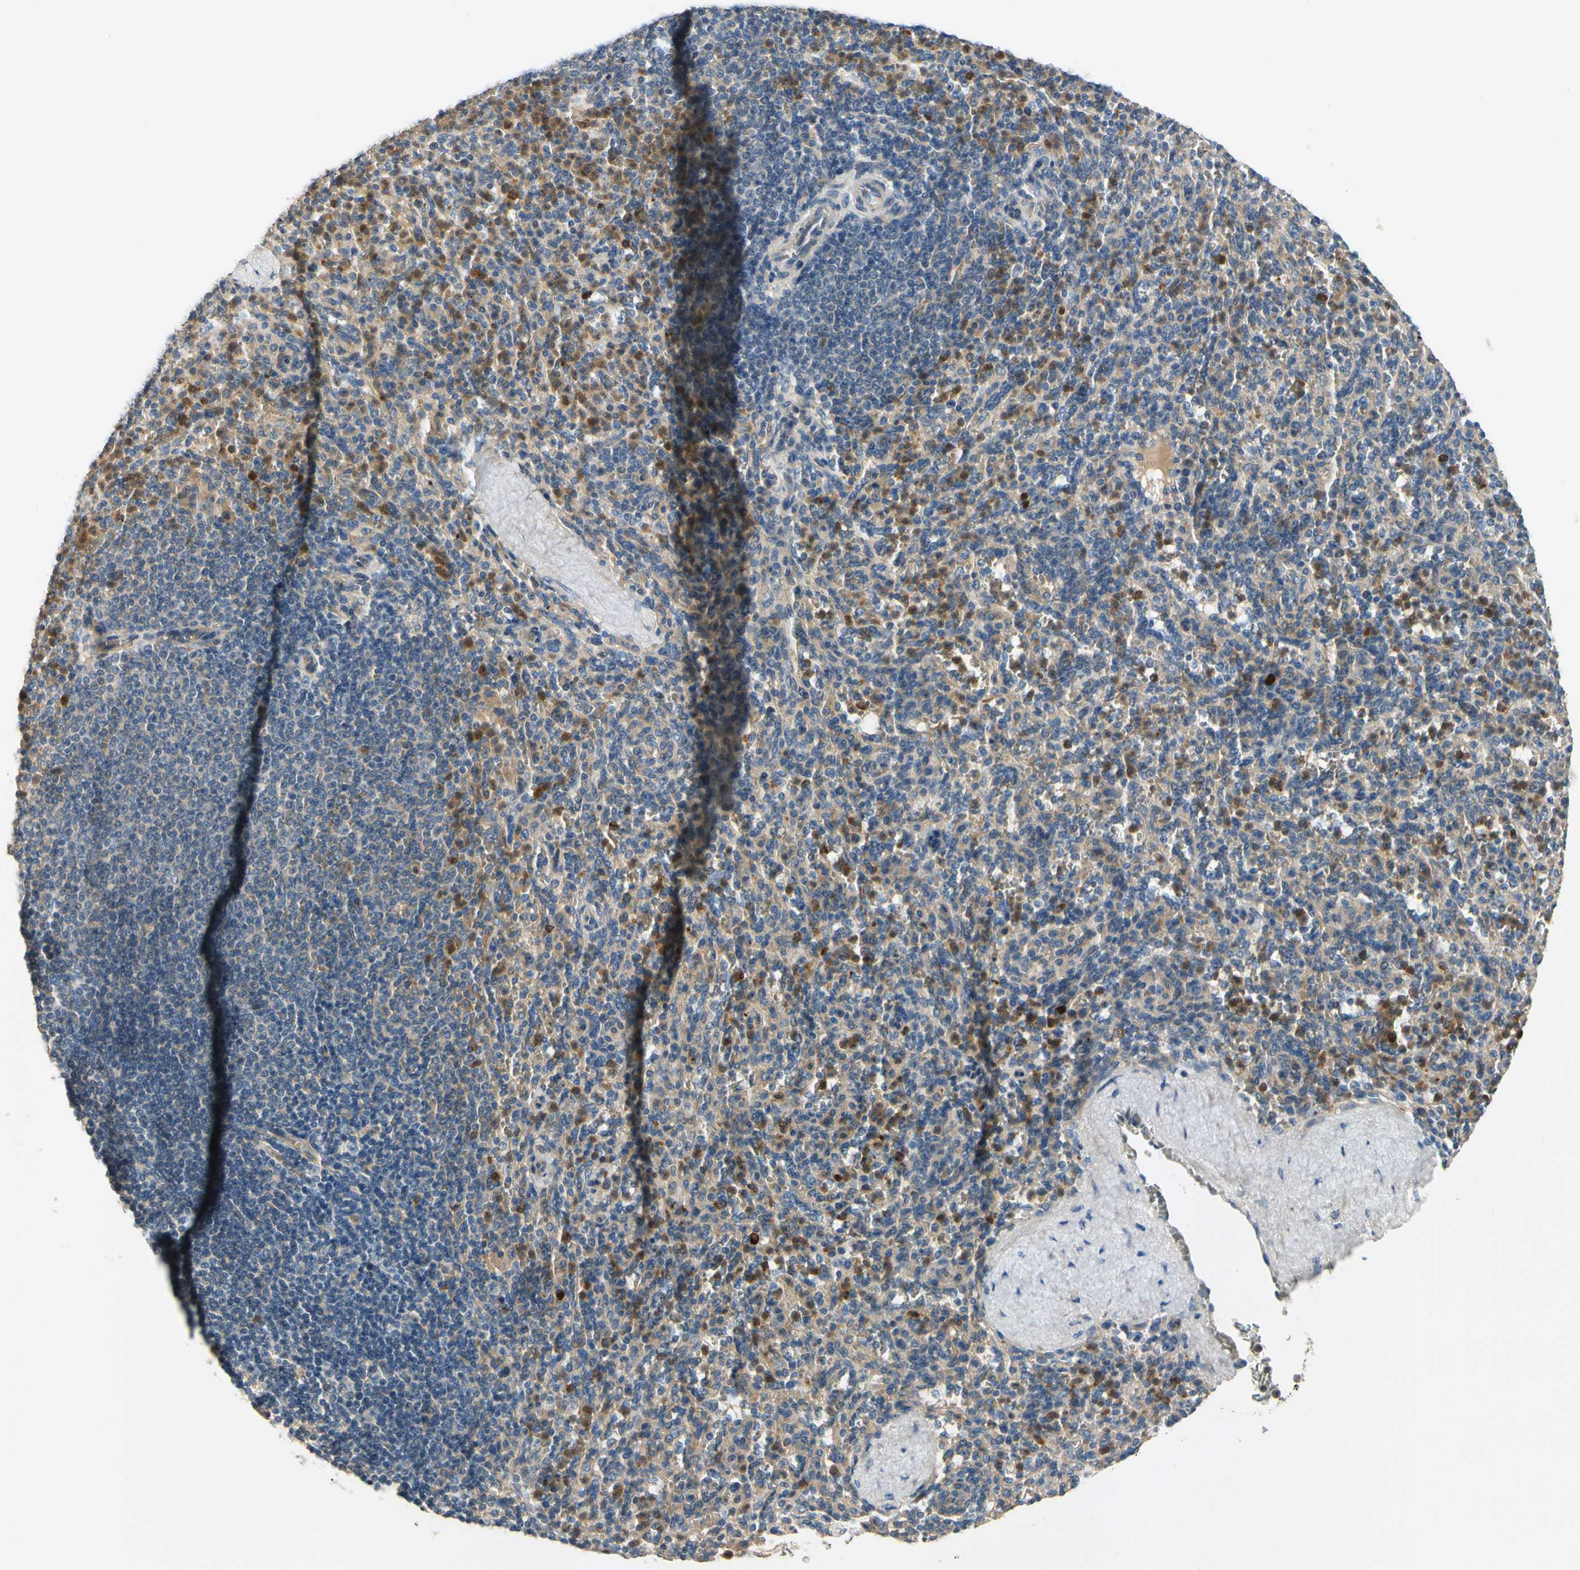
{"staining": {"intensity": "strong", "quantity": "<25%", "location": "nuclear"}, "tissue": "spleen", "cell_type": "Cells in red pulp", "image_type": "normal", "snomed": [{"axis": "morphology", "description": "Normal tissue, NOS"}, {"axis": "topography", "description": "Spleen"}], "caption": "Immunohistochemistry (DAB (3,3'-diaminobenzidine)) staining of normal spleen demonstrates strong nuclear protein positivity in about <25% of cells in red pulp.", "gene": "SIGLEC5", "patient": {"sex": "male", "age": 36}}